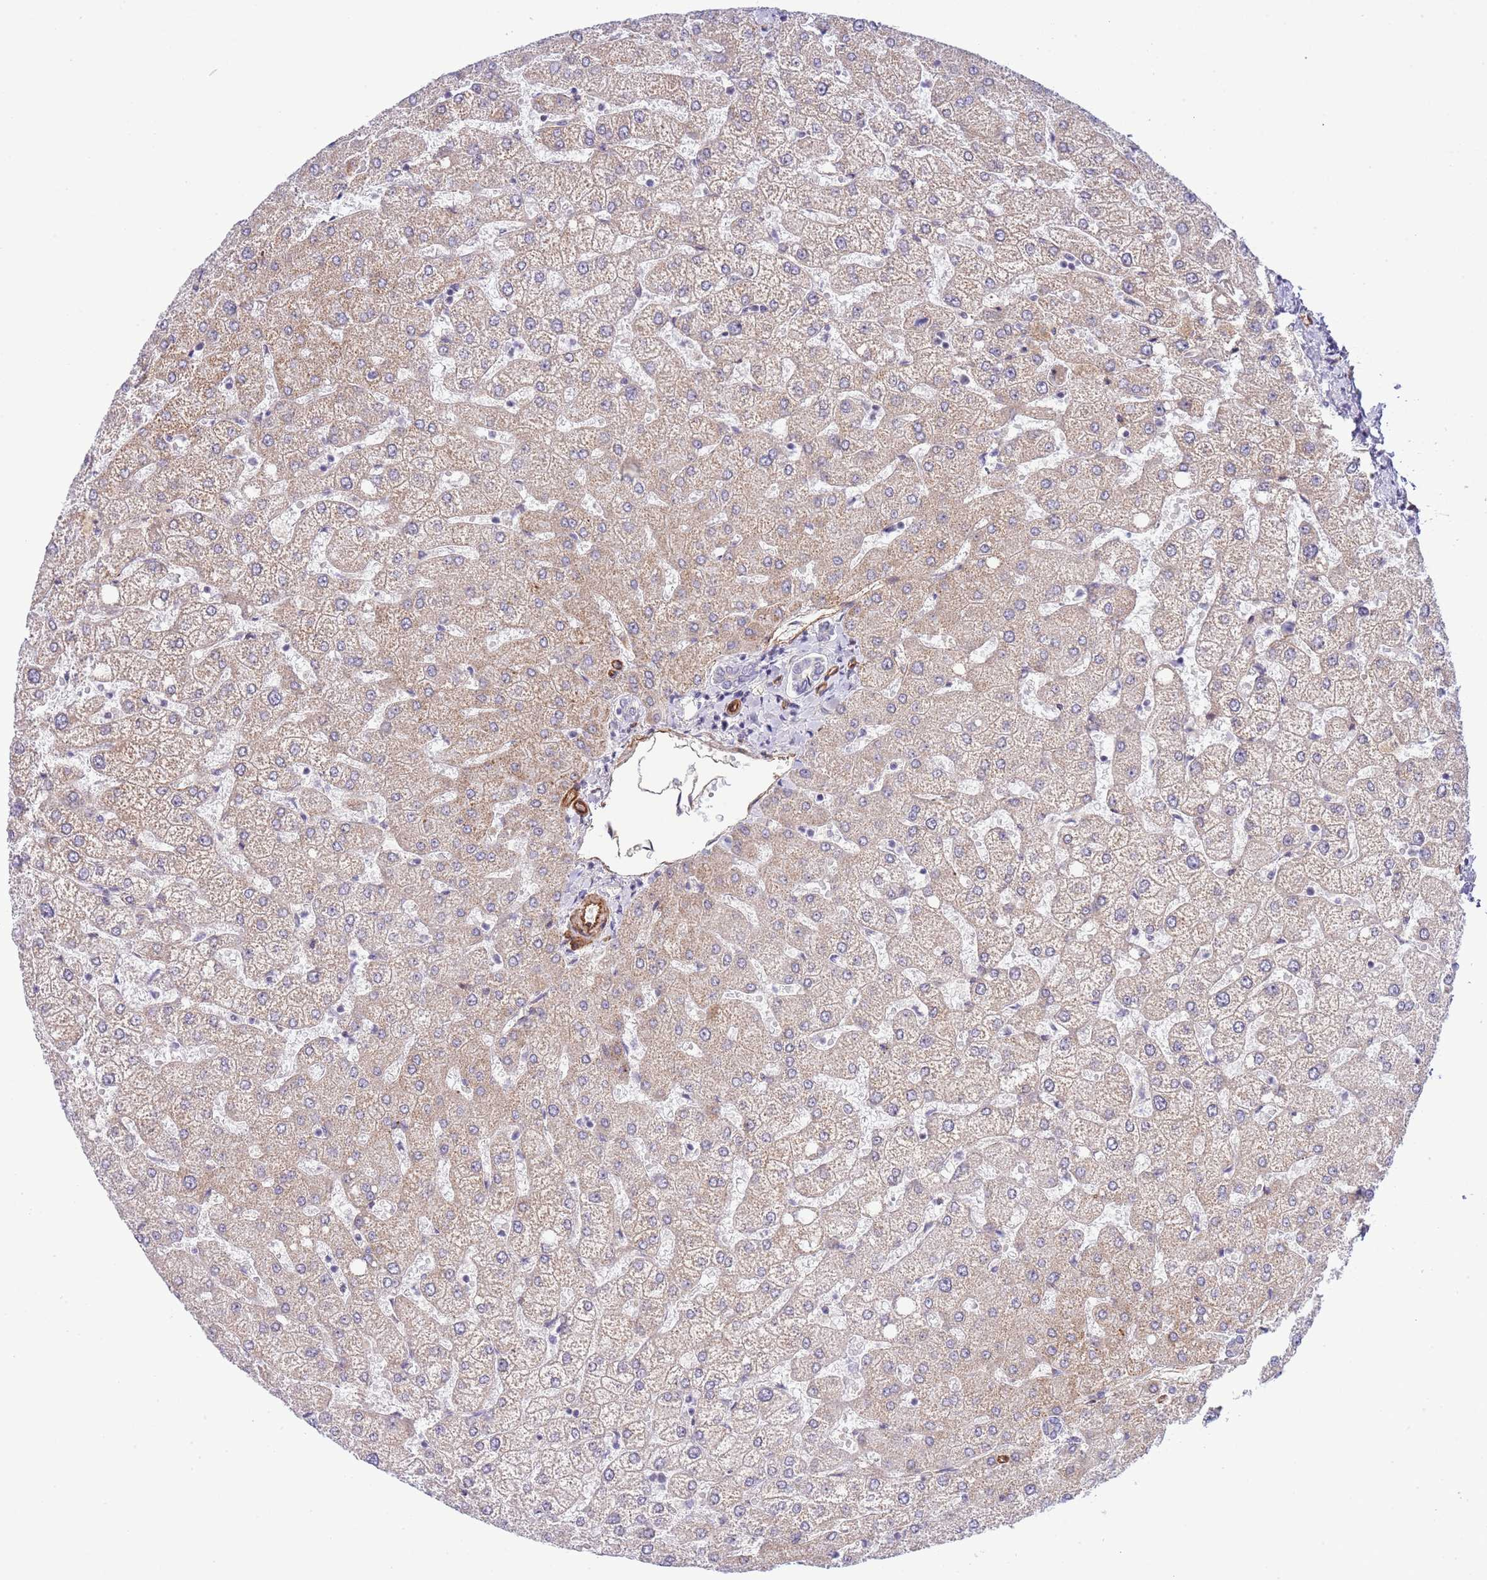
{"staining": {"intensity": "negative", "quantity": "none", "location": "none"}, "tissue": "liver", "cell_type": "Cholangiocytes", "image_type": "normal", "snomed": [{"axis": "morphology", "description": "Normal tissue, NOS"}, {"axis": "topography", "description": "Liver"}], "caption": "The IHC image has no significant expression in cholangiocytes of liver. The staining is performed using DAB brown chromogen with nuclei counter-stained in using hematoxylin.", "gene": "NEK3", "patient": {"sex": "female", "age": 54}}